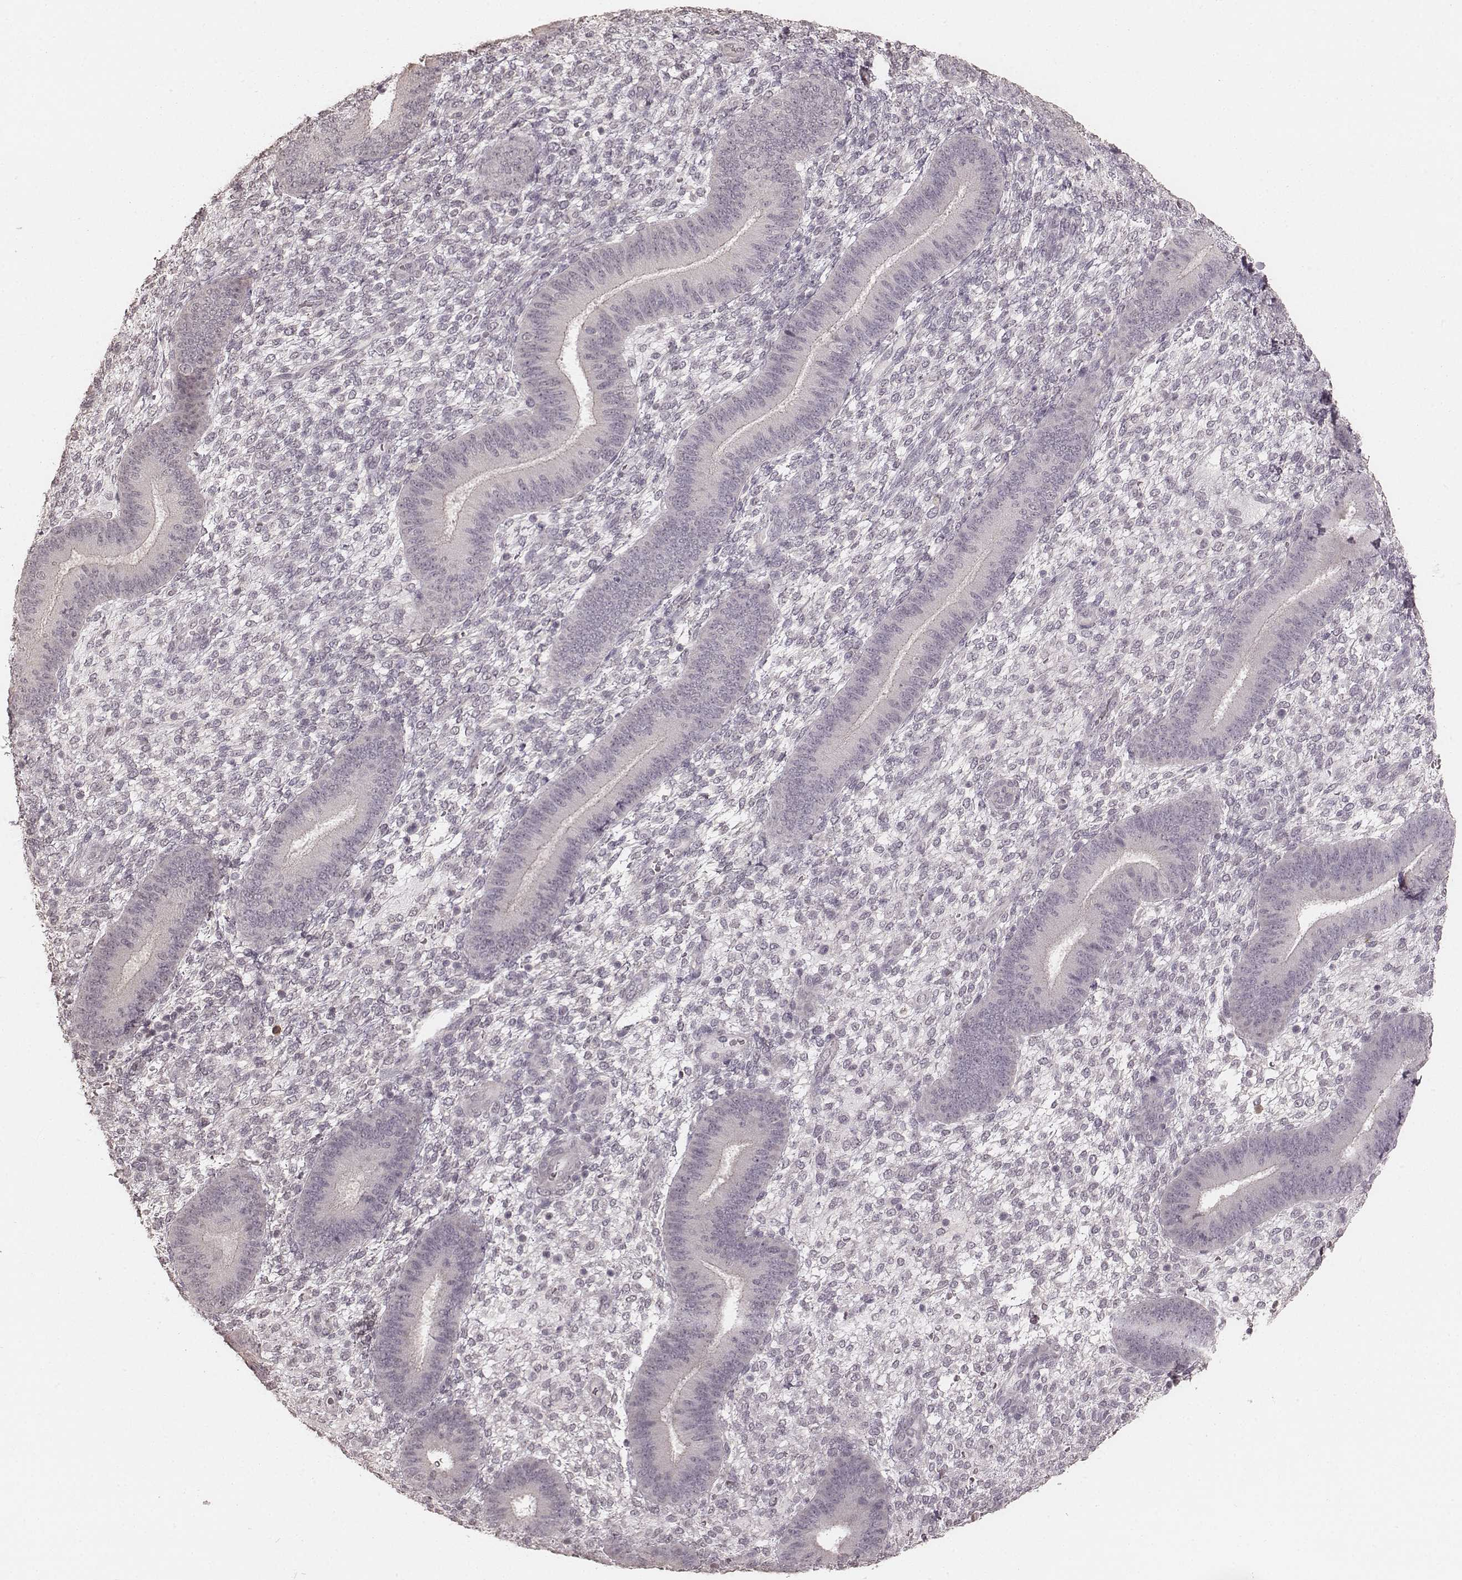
{"staining": {"intensity": "negative", "quantity": "none", "location": "none"}, "tissue": "endometrium", "cell_type": "Cells in endometrial stroma", "image_type": "normal", "snomed": [{"axis": "morphology", "description": "Normal tissue, NOS"}, {"axis": "topography", "description": "Endometrium"}], "caption": "This is an IHC histopathology image of unremarkable human endometrium. There is no positivity in cells in endometrial stroma.", "gene": "LY6K", "patient": {"sex": "female", "age": 39}}